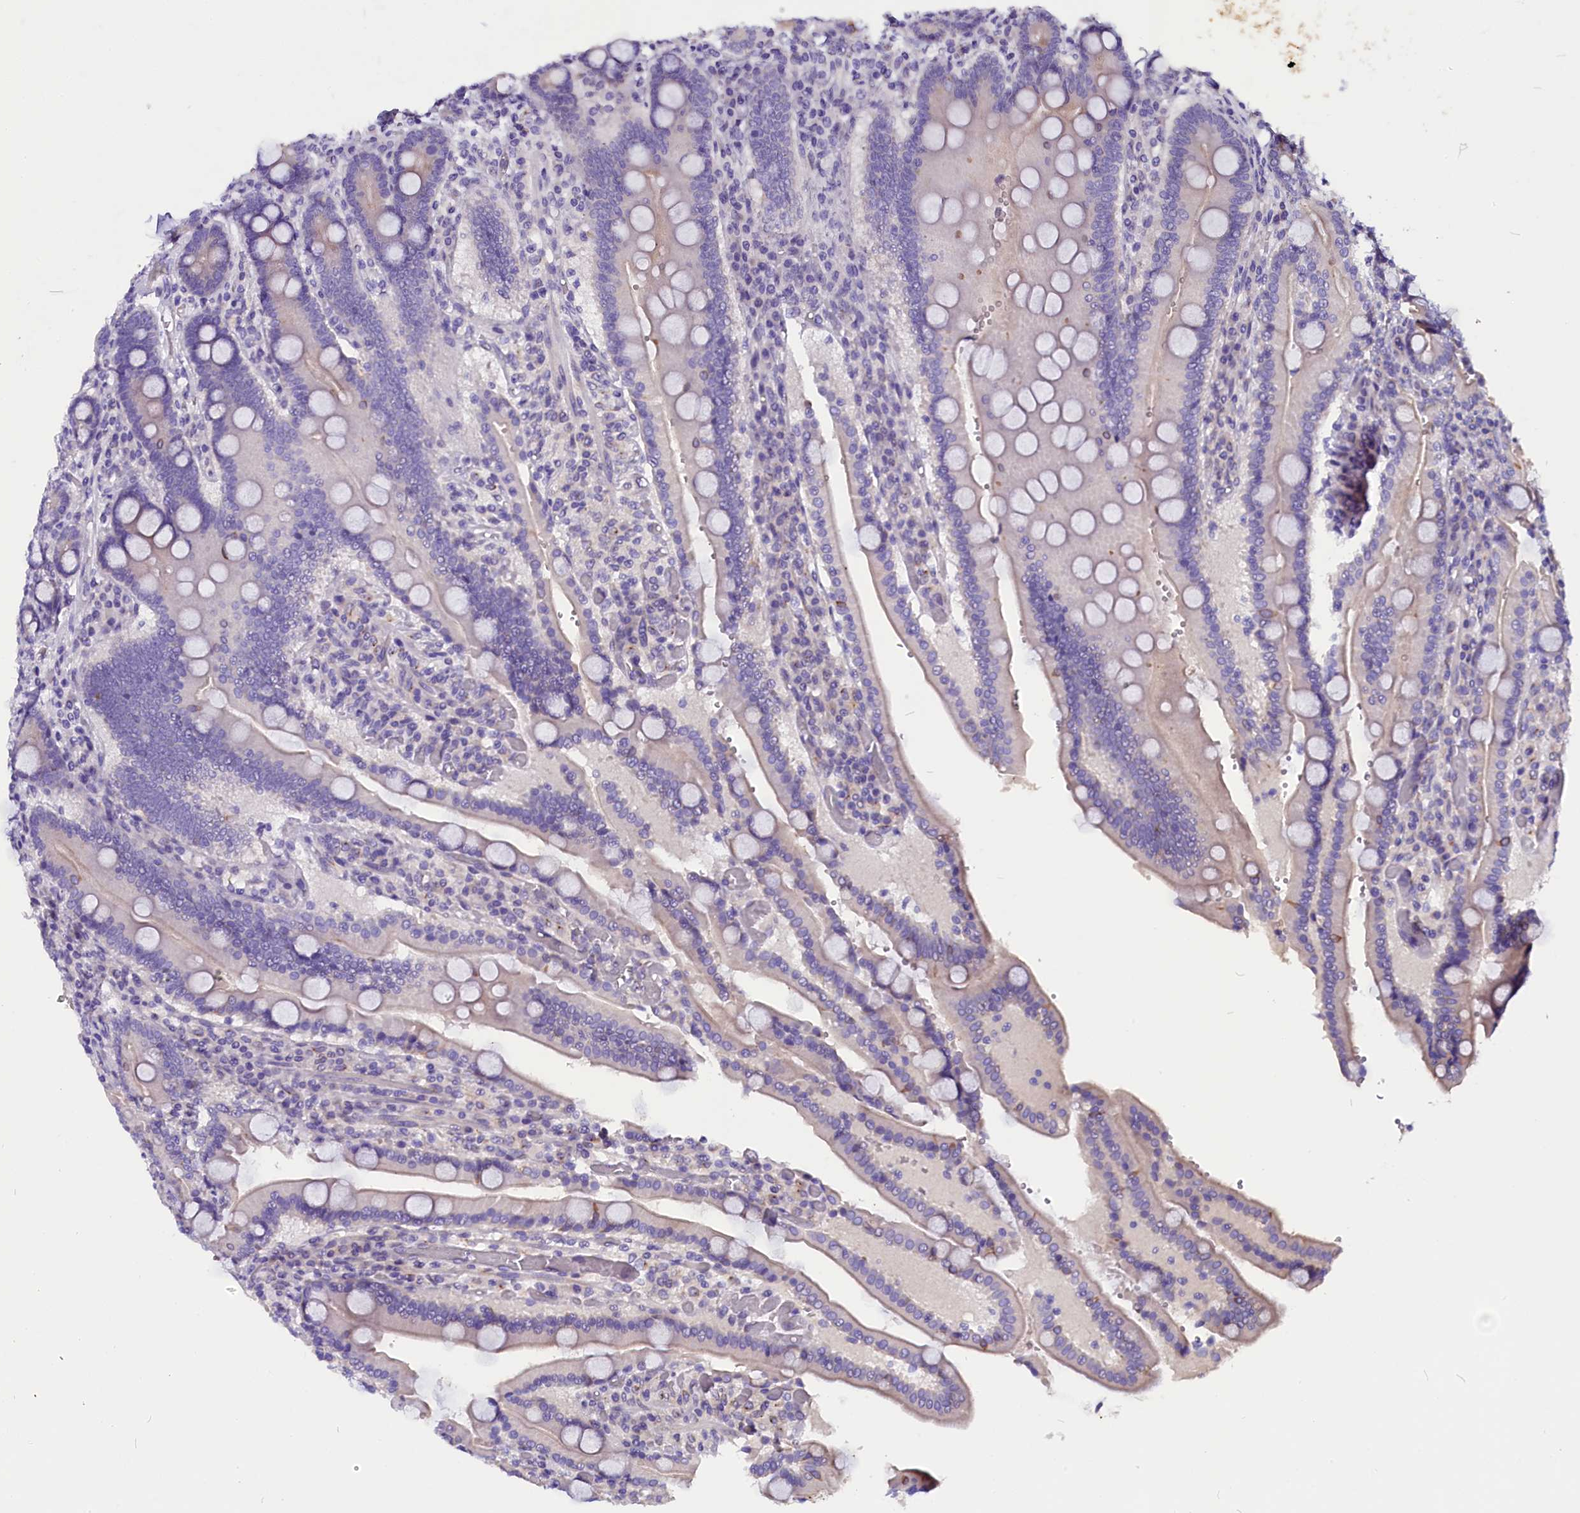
{"staining": {"intensity": "moderate", "quantity": "<25%", "location": "cytoplasmic/membranous"}, "tissue": "duodenum", "cell_type": "Glandular cells", "image_type": "normal", "snomed": [{"axis": "morphology", "description": "Normal tissue, NOS"}, {"axis": "topography", "description": "Duodenum"}], "caption": "Immunohistochemistry (DAB) staining of unremarkable human duodenum reveals moderate cytoplasmic/membranous protein expression in approximately <25% of glandular cells.", "gene": "CEP170", "patient": {"sex": "female", "age": 62}}